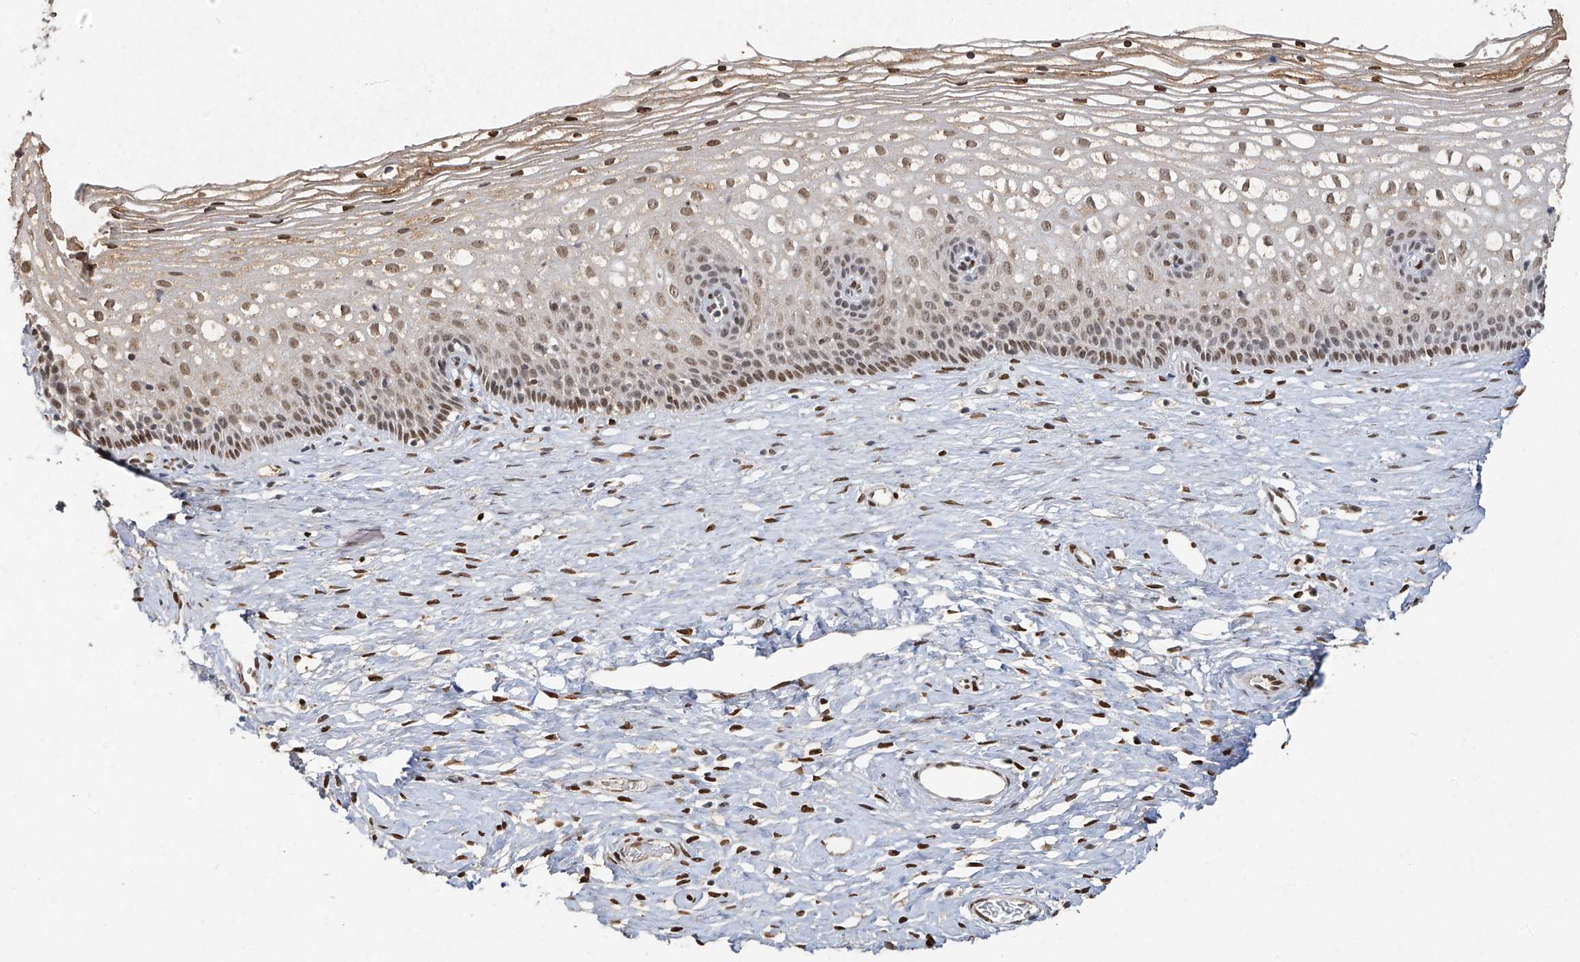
{"staining": {"intensity": "strong", "quantity": ">75%", "location": "cytoplasmic/membranous,nuclear"}, "tissue": "cervix", "cell_type": "Glandular cells", "image_type": "normal", "snomed": [{"axis": "morphology", "description": "Normal tissue, NOS"}, {"axis": "topography", "description": "Cervix"}], "caption": "Immunohistochemistry (IHC) staining of normal cervix, which displays high levels of strong cytoplasmic/membranous,nuclear expression in about >75% of glandular cells indicating strong cytoplasmic/membranous,nuclear protein expression. The staining was performed using DAB (brown) for protein detection and nuclei were counterstained in hematoxylin (blue).", "gene": "ATRIP", "patient": {"sex": "female", "age": 33}}